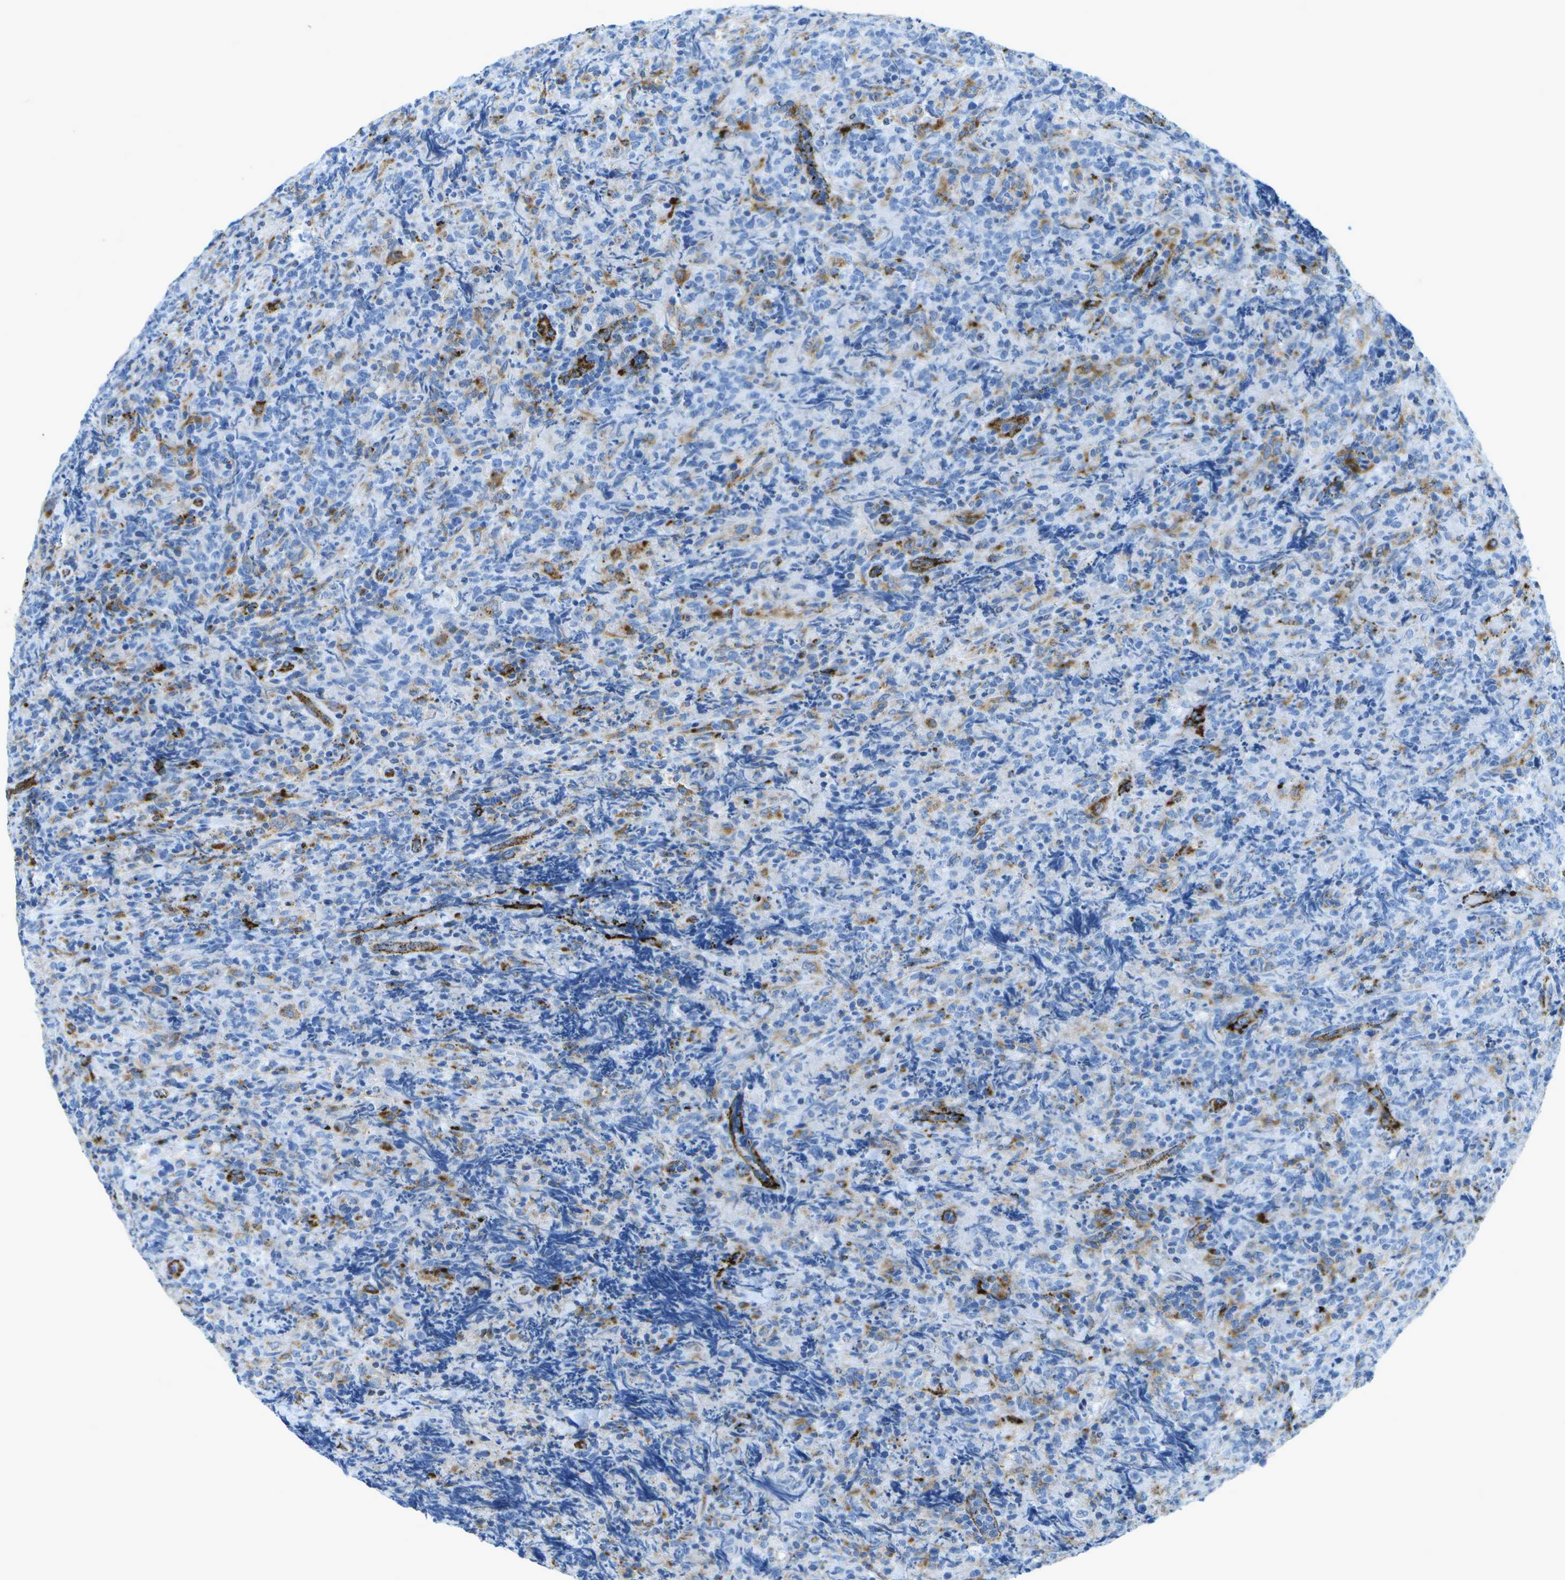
{"staining": {"intensity": "moderate", "quantity": "<25%", "location": "cytoplasmic/membranous"}, "tissue": "lymphoma", "cell_type": "Tumor cells", "image_type": "cancer", "snomed": [{"axis": "morphology", "description": "Malignant lymphoma, non-Hodgkin's type, High grade"}, {"axis": "topography", "description": "Tonsil"}], "caption": "Brown immunohistochemical staining in human high-grade malignant lymphoma, non-Hodgkin's type reveals moderate cytoplasmic/membranous positivity in about <25% of tumor cells.", "gene": "PRCP", "patient": {"sex": "female", "age": 36}}